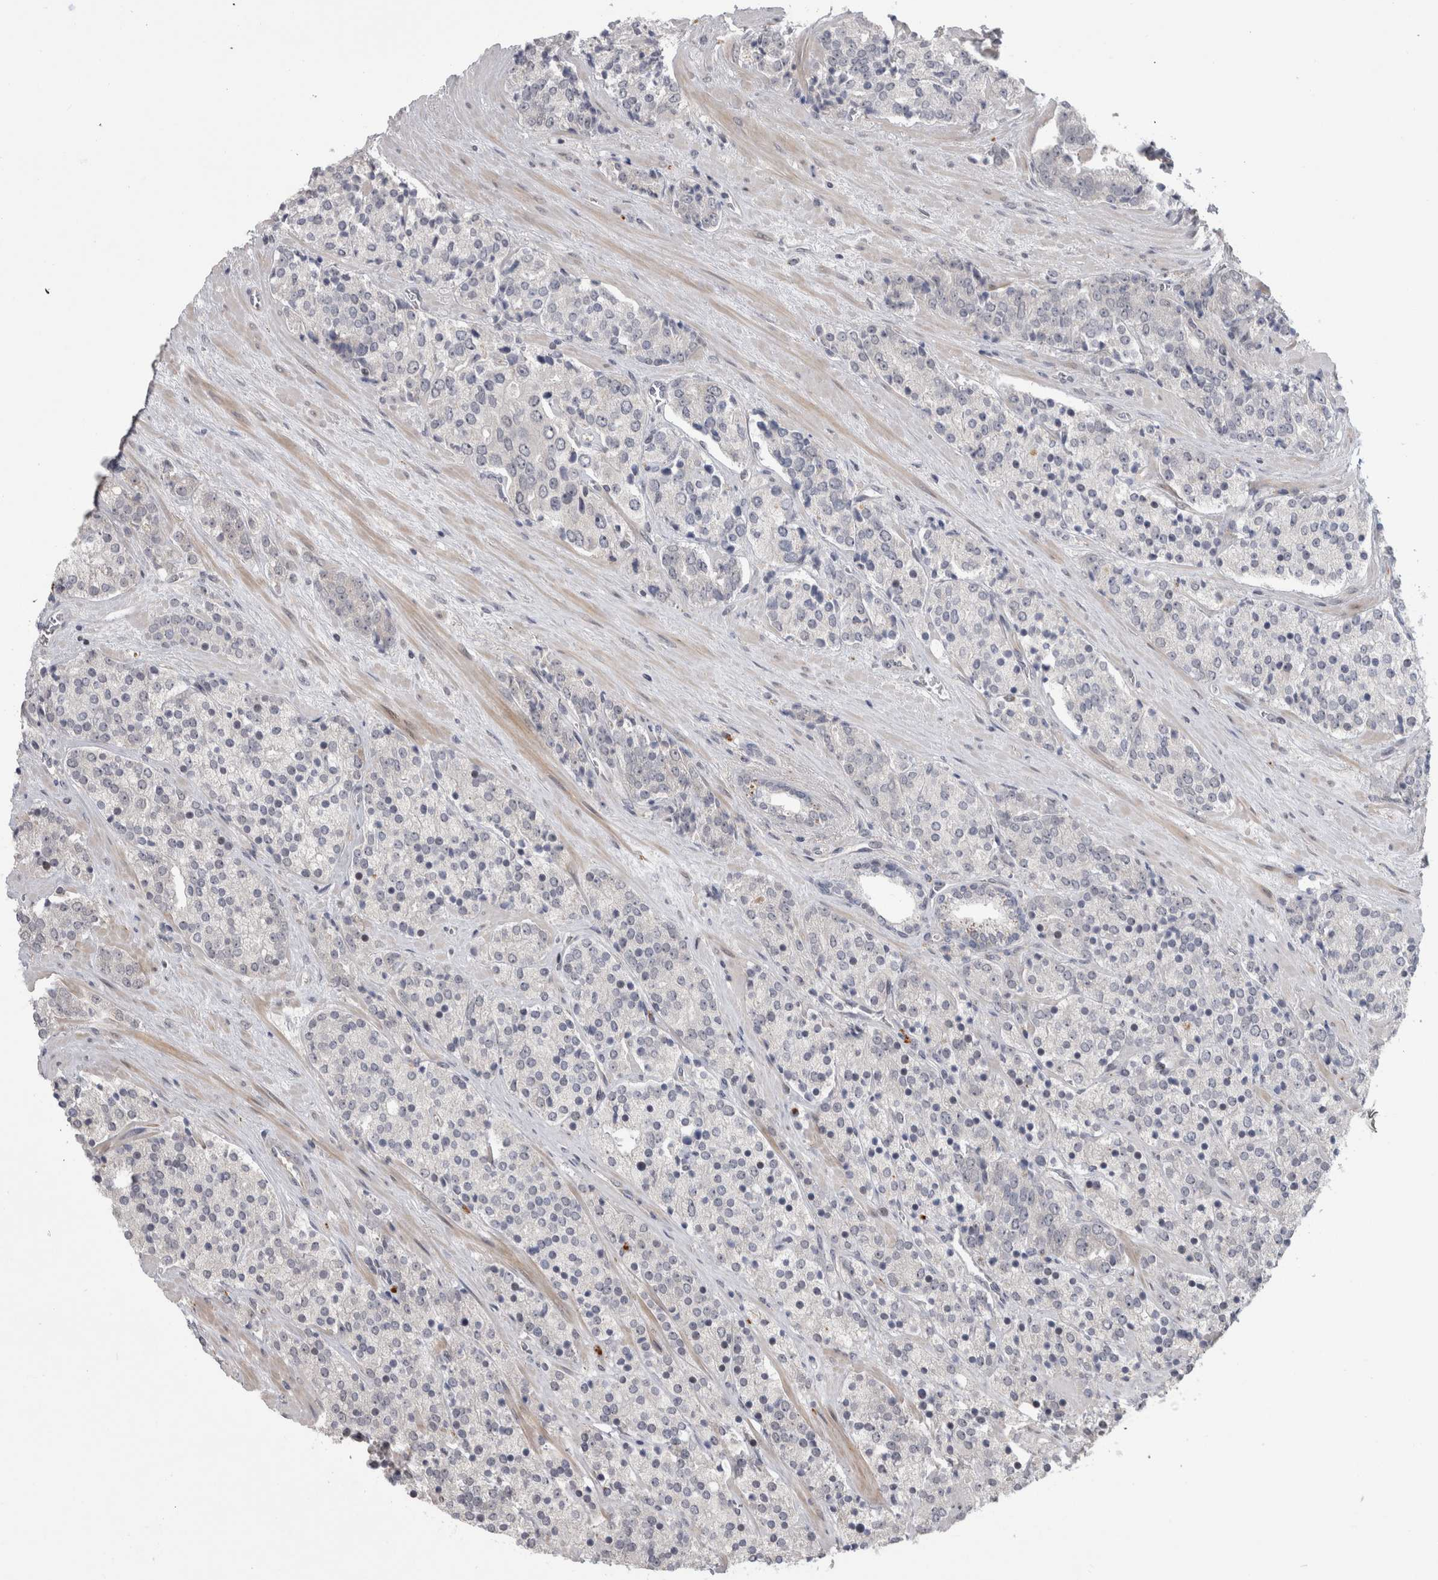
{"staining": {"intensity": "negative", "quantity": "none", "location": "none"}, "tissue": "prostate cancer", "cell_type": "Tumor cells", "image_type": "cancer", "snomed": [{"axis": "morphology", "description": "Adenocarcinoma, High grade"}, {"axis": "topography", "description": "Prostate"}], "caption": "Adenocarcinoma (high-grade) (prostate) stained for a protein using immunohistochemistry shows no positivity tumor cells.", "gene": "MTBP", "patient": {"sex": "male", "age": 71}}